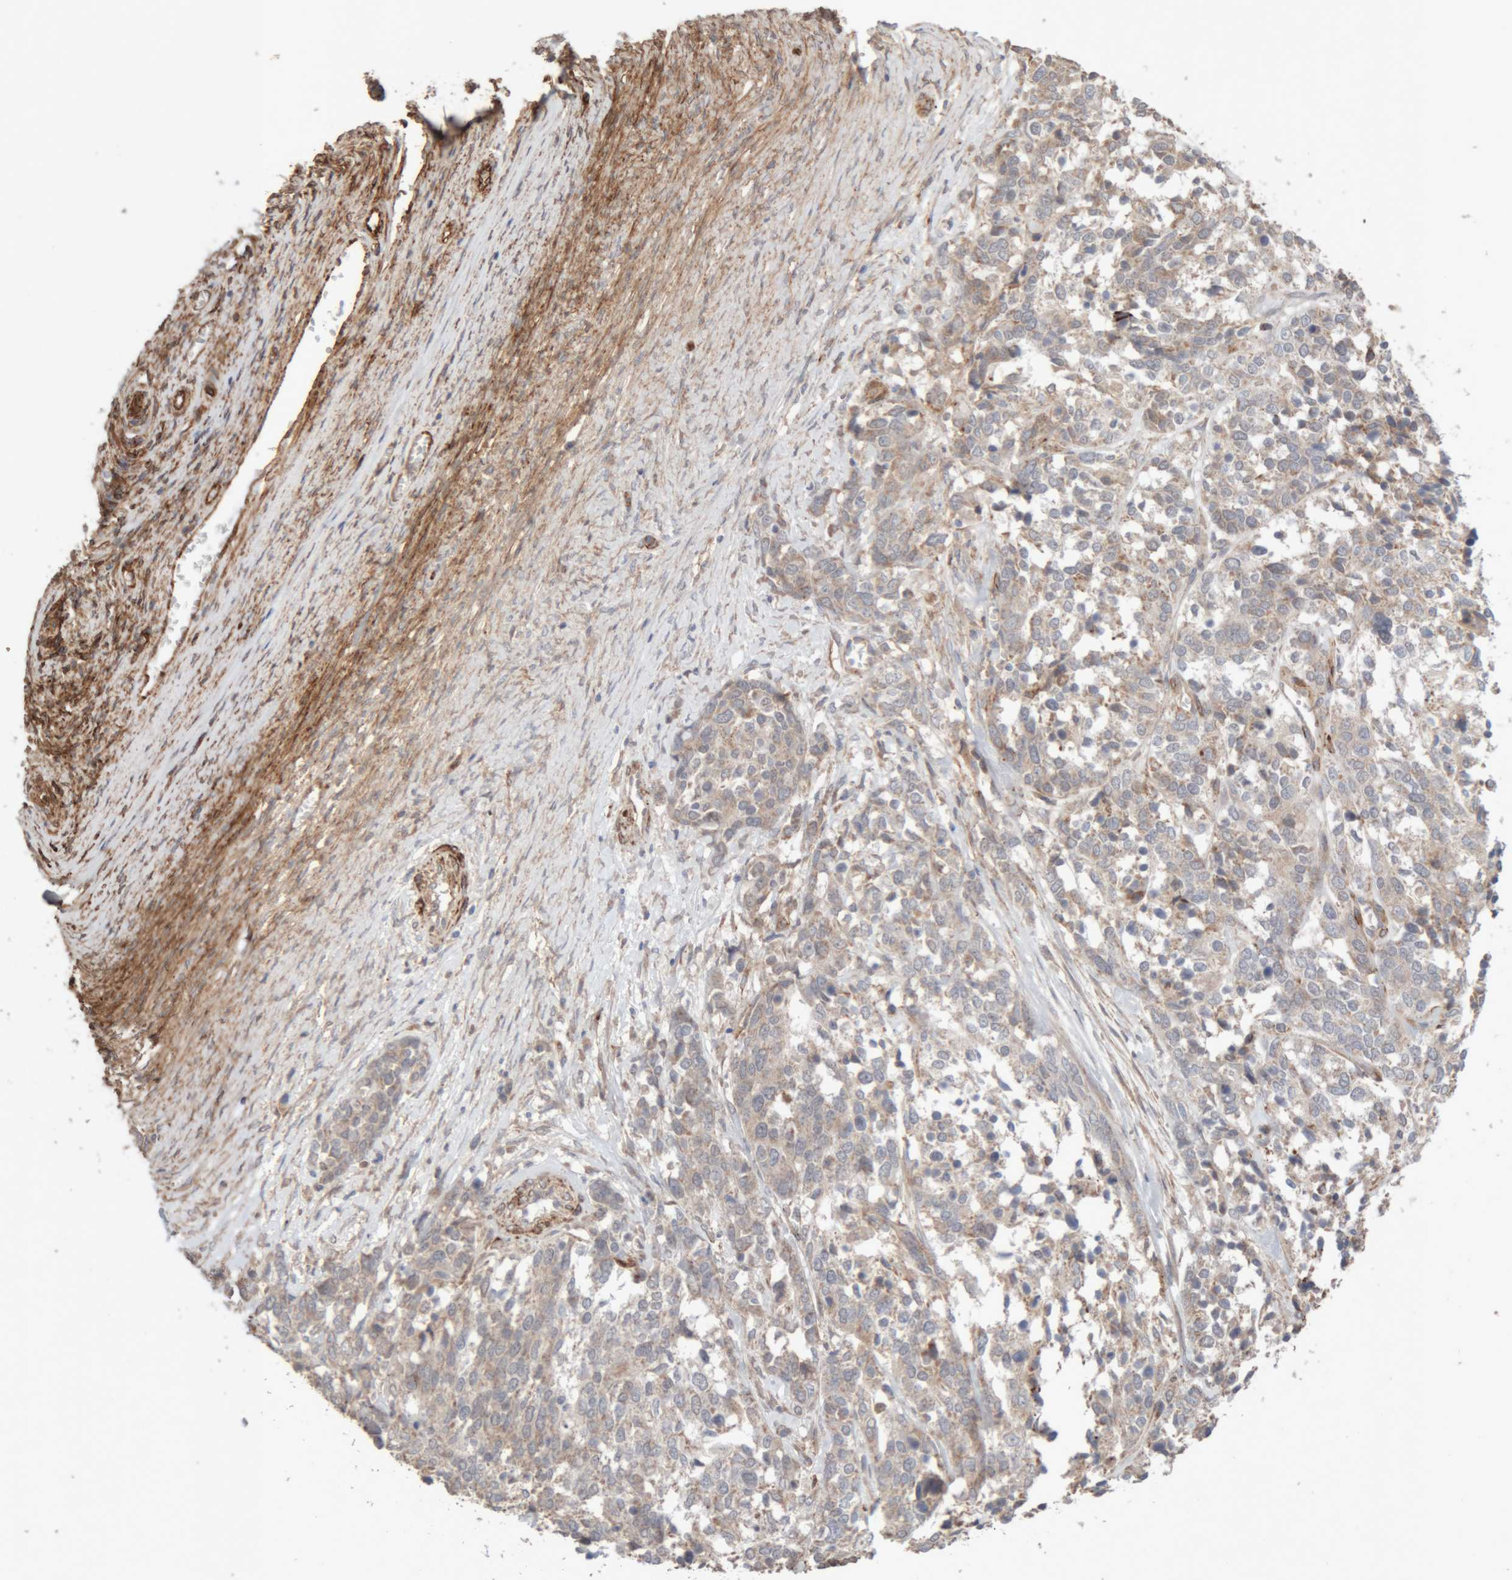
{"staining": {"intensity": "weak", "quantity": "25%-75%", "location": "cytoplasmic/membranous"}, "tissue": "ovarian cancer", "cell_type": "Tumor cells", "image_type": "cancer", "snomed": [{"axis": "morphology", "description": "Cystadenocarcinoma, serous, NOS"}, {"axis": "topography", "description": "Ovary"}], "caption": "A brown stain highlights weak cytoplasmic/membranous positivity of a protein in serous cystadenocarcinoma (ovarian) tumor cells.", "gene": "RAB32", "patient": {"sex": "female", "age": 44}}